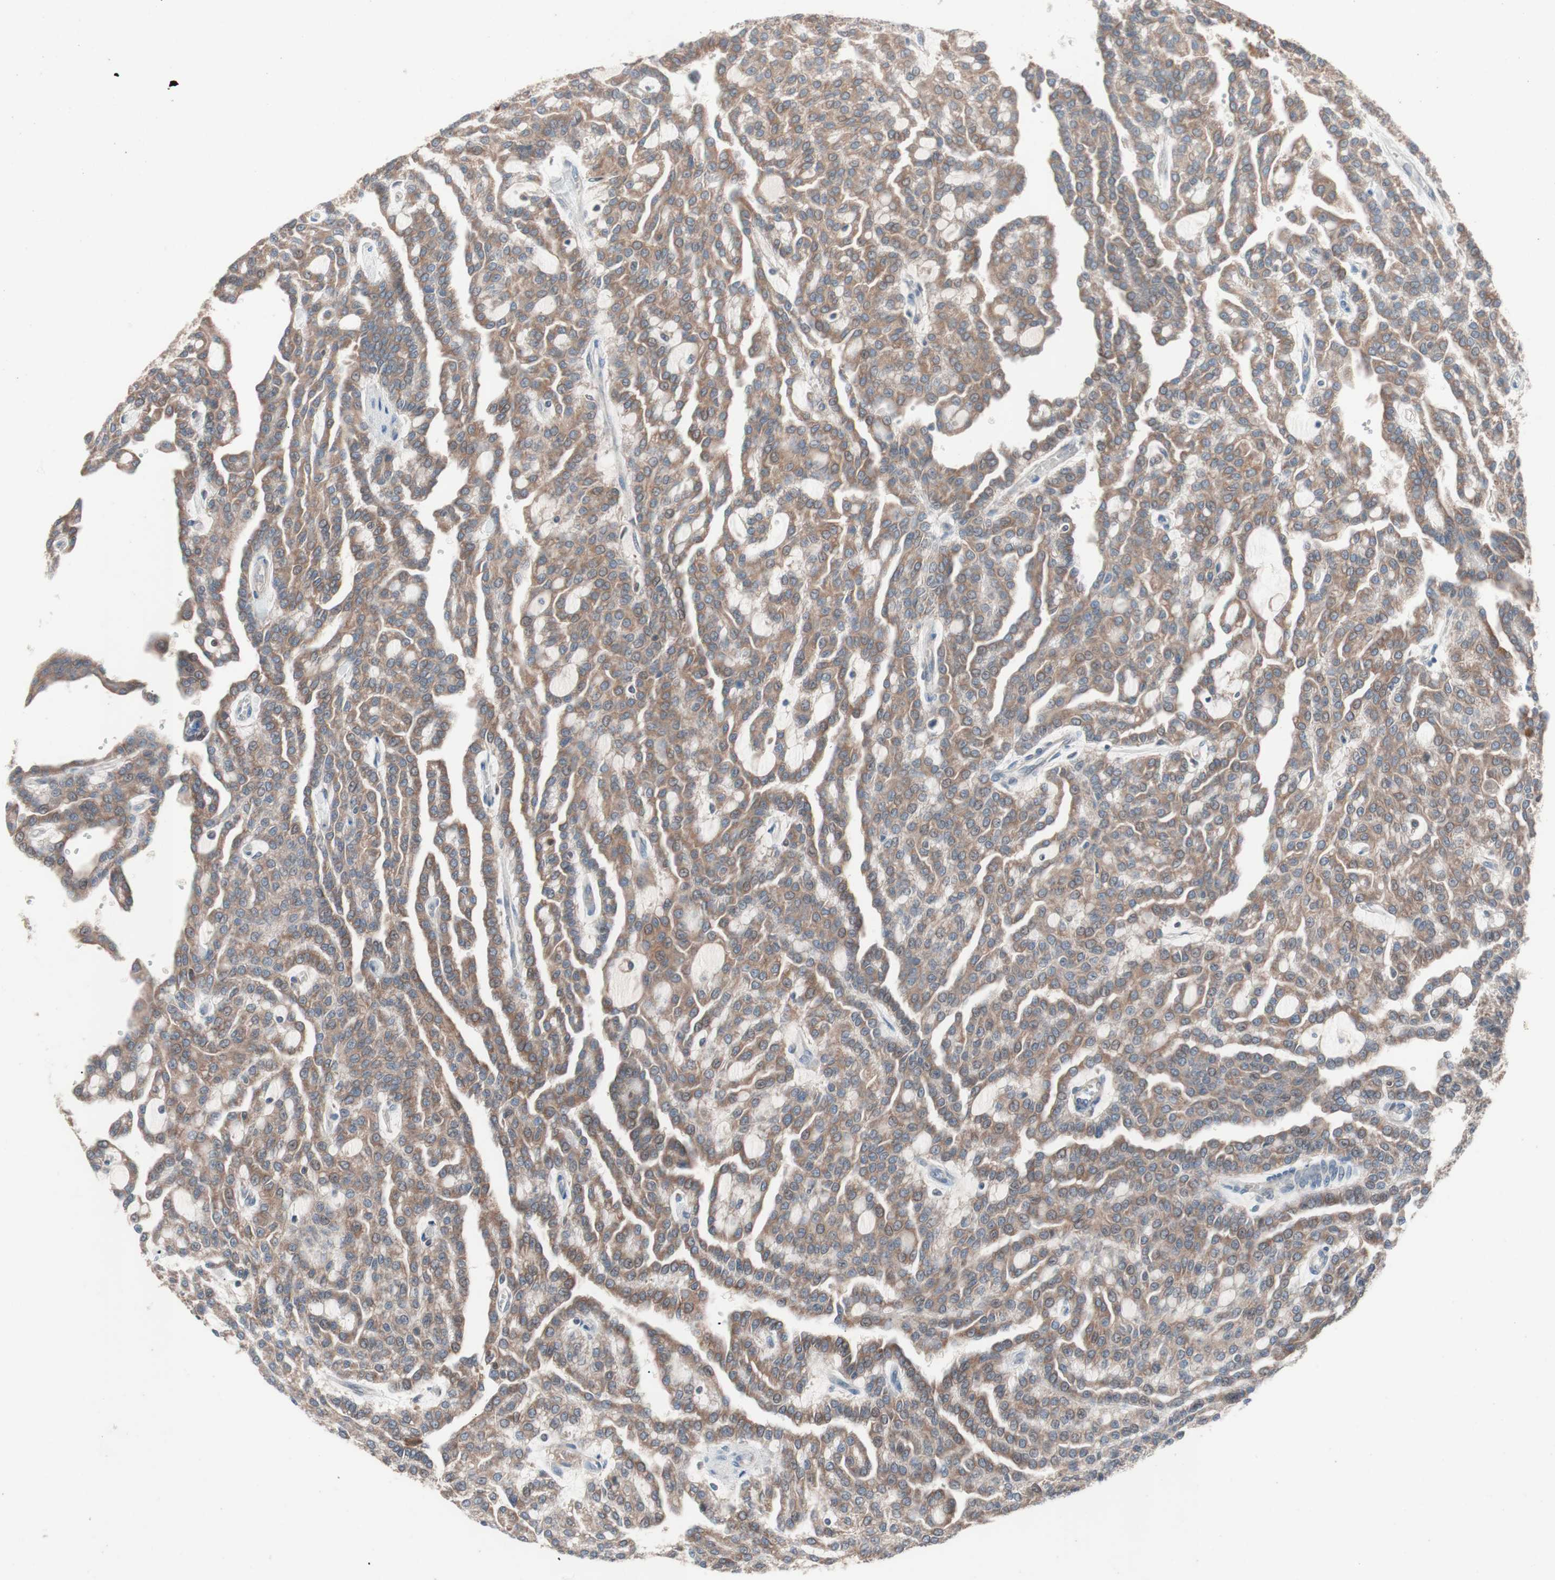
{"staining": {"intensity": "moderate", "quantity": ">75%", "location": "cytoplasmic/membranous"}, "tissue": "renal cancer", "cell_type": "Tumor cells", "image_type": "cancer", "snomed": [{"axis": "morphology", "description": "Adenocarcinoma, NOS"}, {"axis": "topography", "description": "Kidney"}], "caption": "Protein staining demonstrates moderate cytoplasmic/membranous expression in about >75% of tumor cells in renal cancer (adenocarcinoma).", "gene": "FAAH", "patient": {"sex": "male", "age": 63}}